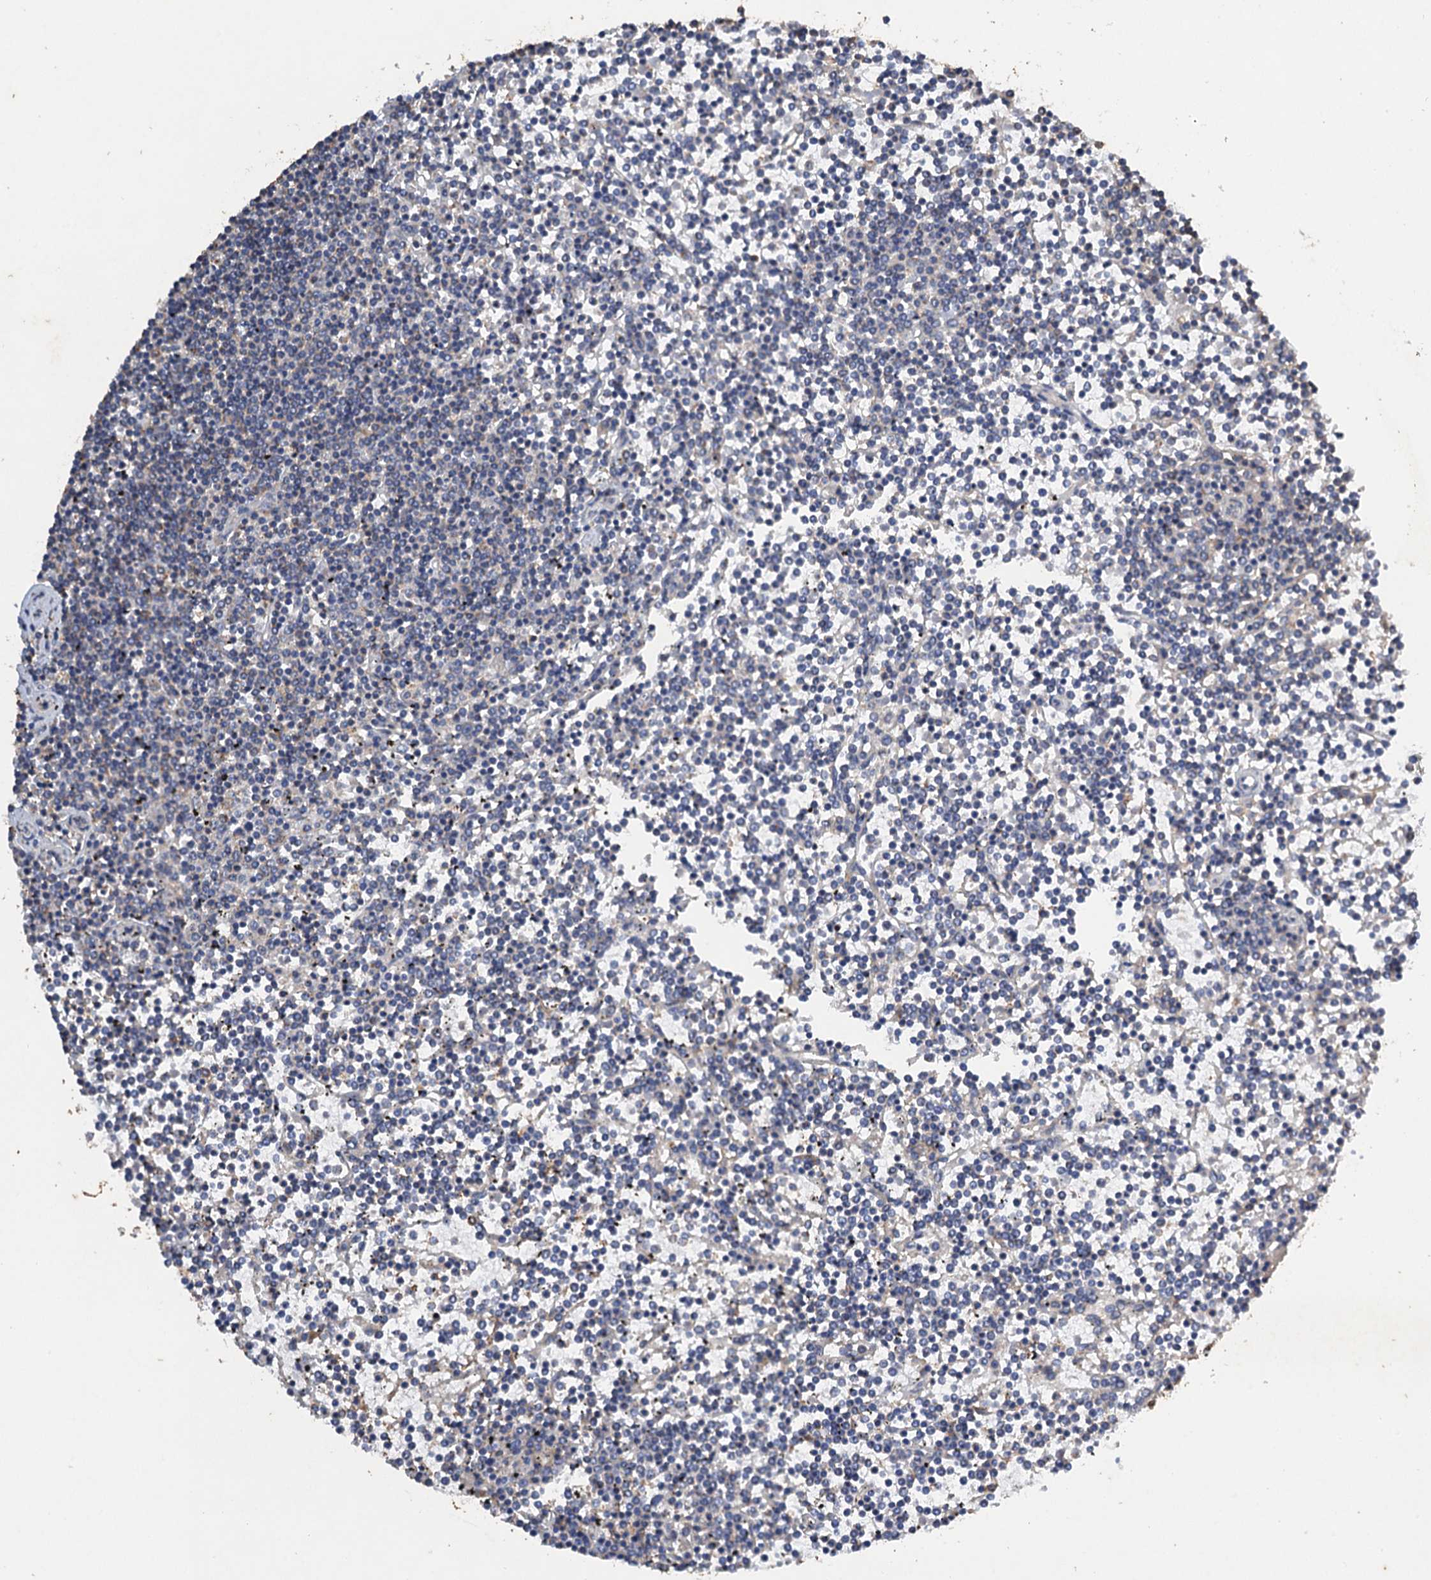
{"staining": {"intensity": "negative", "quantity": "none", "location": "none"}, "tissue": "lymphoma", "cell_type": "Tumor cells", "image_type": "cancer", "snomed": [{"axis": "morphology", "description": "Malignant lymphoma, non-Hodgkin's type, Low grade"}, {"axis": "topography", "description": "Spleen"}], "caption": "This is a histopathology image of immunohistochemistry staining of low-grade malignant lymphoma, non-Hodgkin's type, which shows no positivity in tumor cells.", "gene": "SCUBE3", "patient": {"sex": "female", "age": 19}}